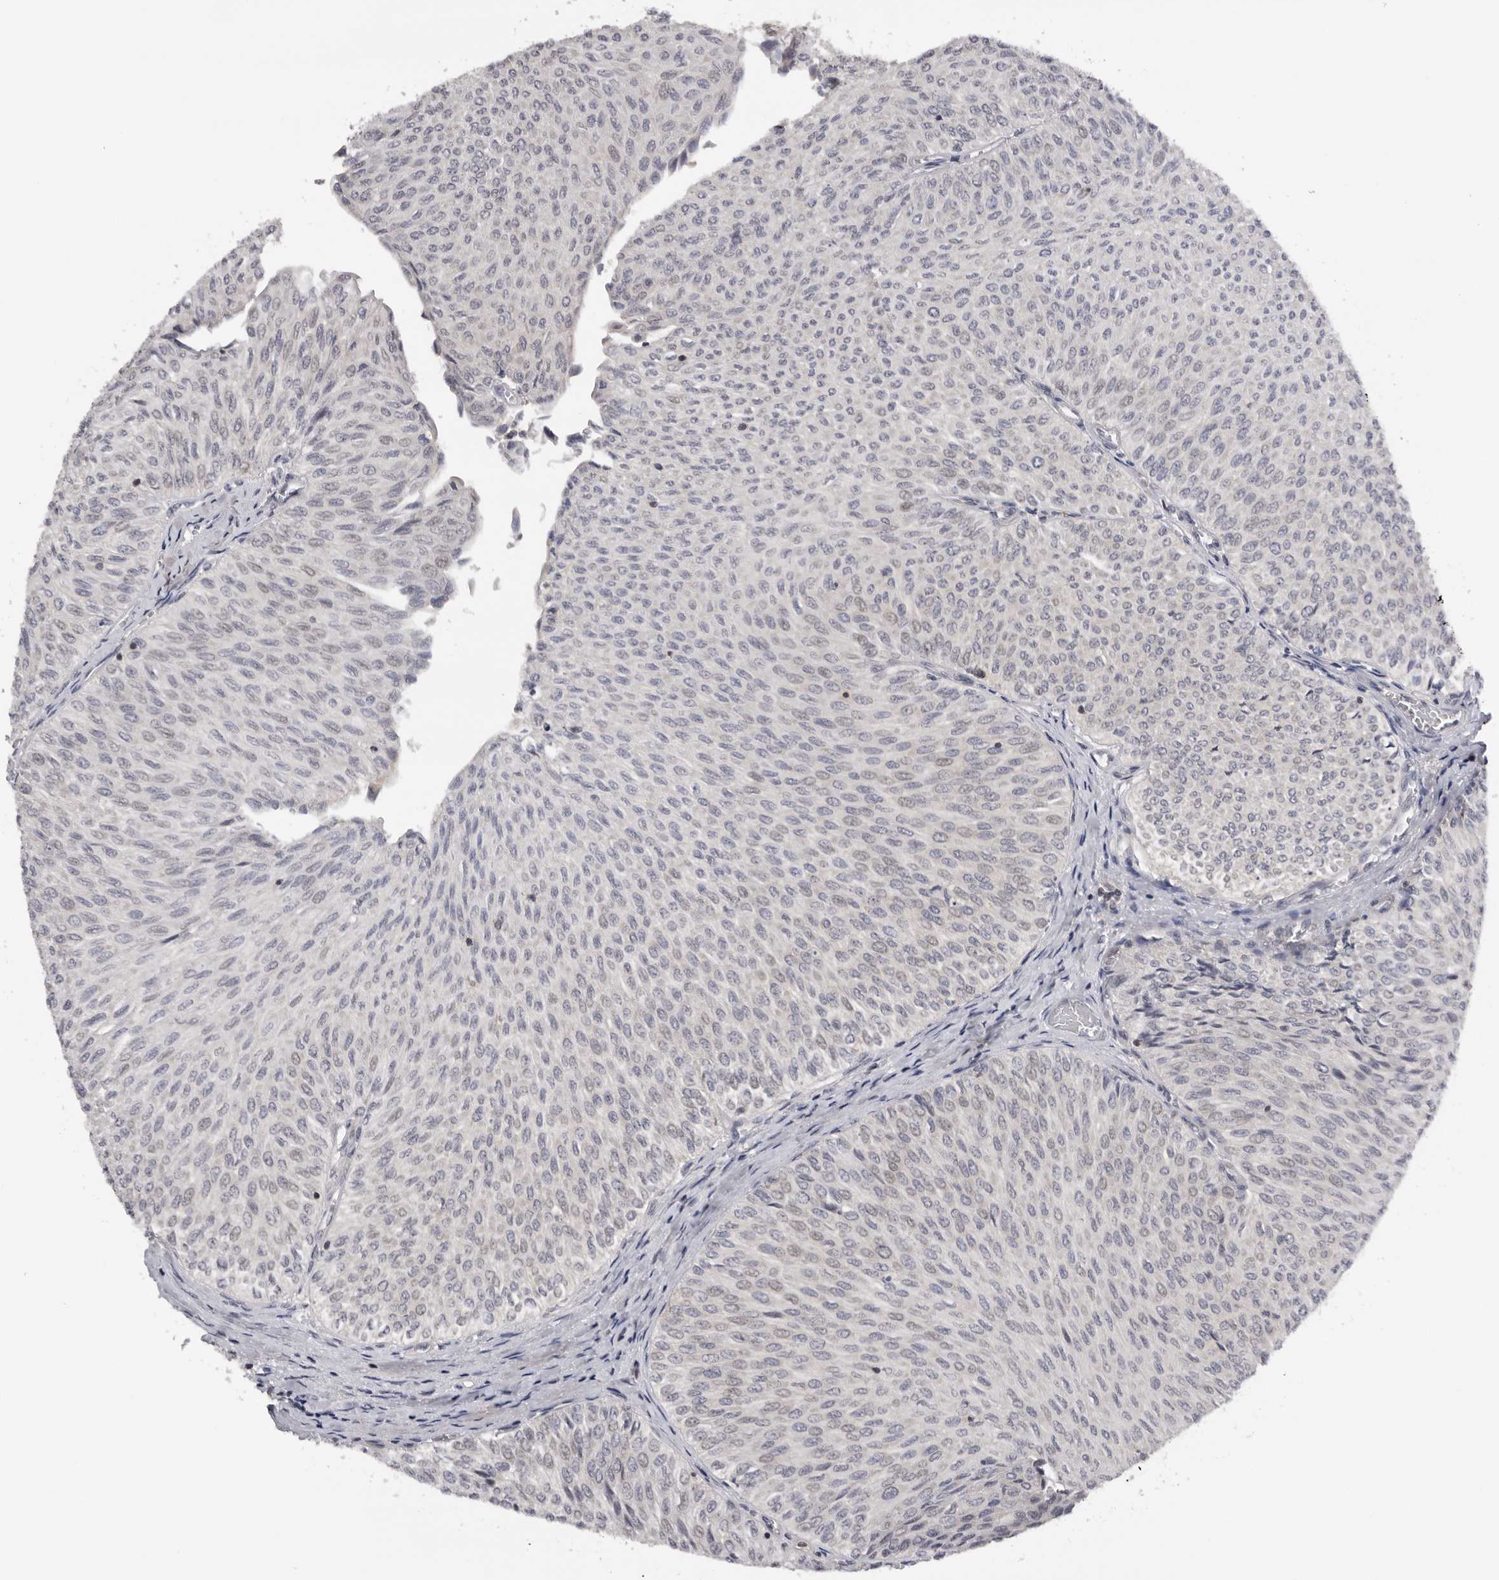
{"staining": {"intensity": "negative", "quantity": "none", "location": "none"}, "tissue": "urothelial cancer", "cell_type": "Tumor cells", "image_type": "cancer", "snomed": [{"axis": "morphology", "description": "Urothelial carcinoma, Low grade"}, {"axis": "topography", "description": "Urinary bladder"}], "caption": "This image is of urothelial carcinoma (low-grade) stained with immunohistochemistry to label a protein in brown with the nuclei are counter-stained blue. There is no expression in tumor cells. (Immunohistochemistry, brightfield microscopy, high magnification).", "gene": "KIF2B", "patient": {"sex": "male", "age": 78}}